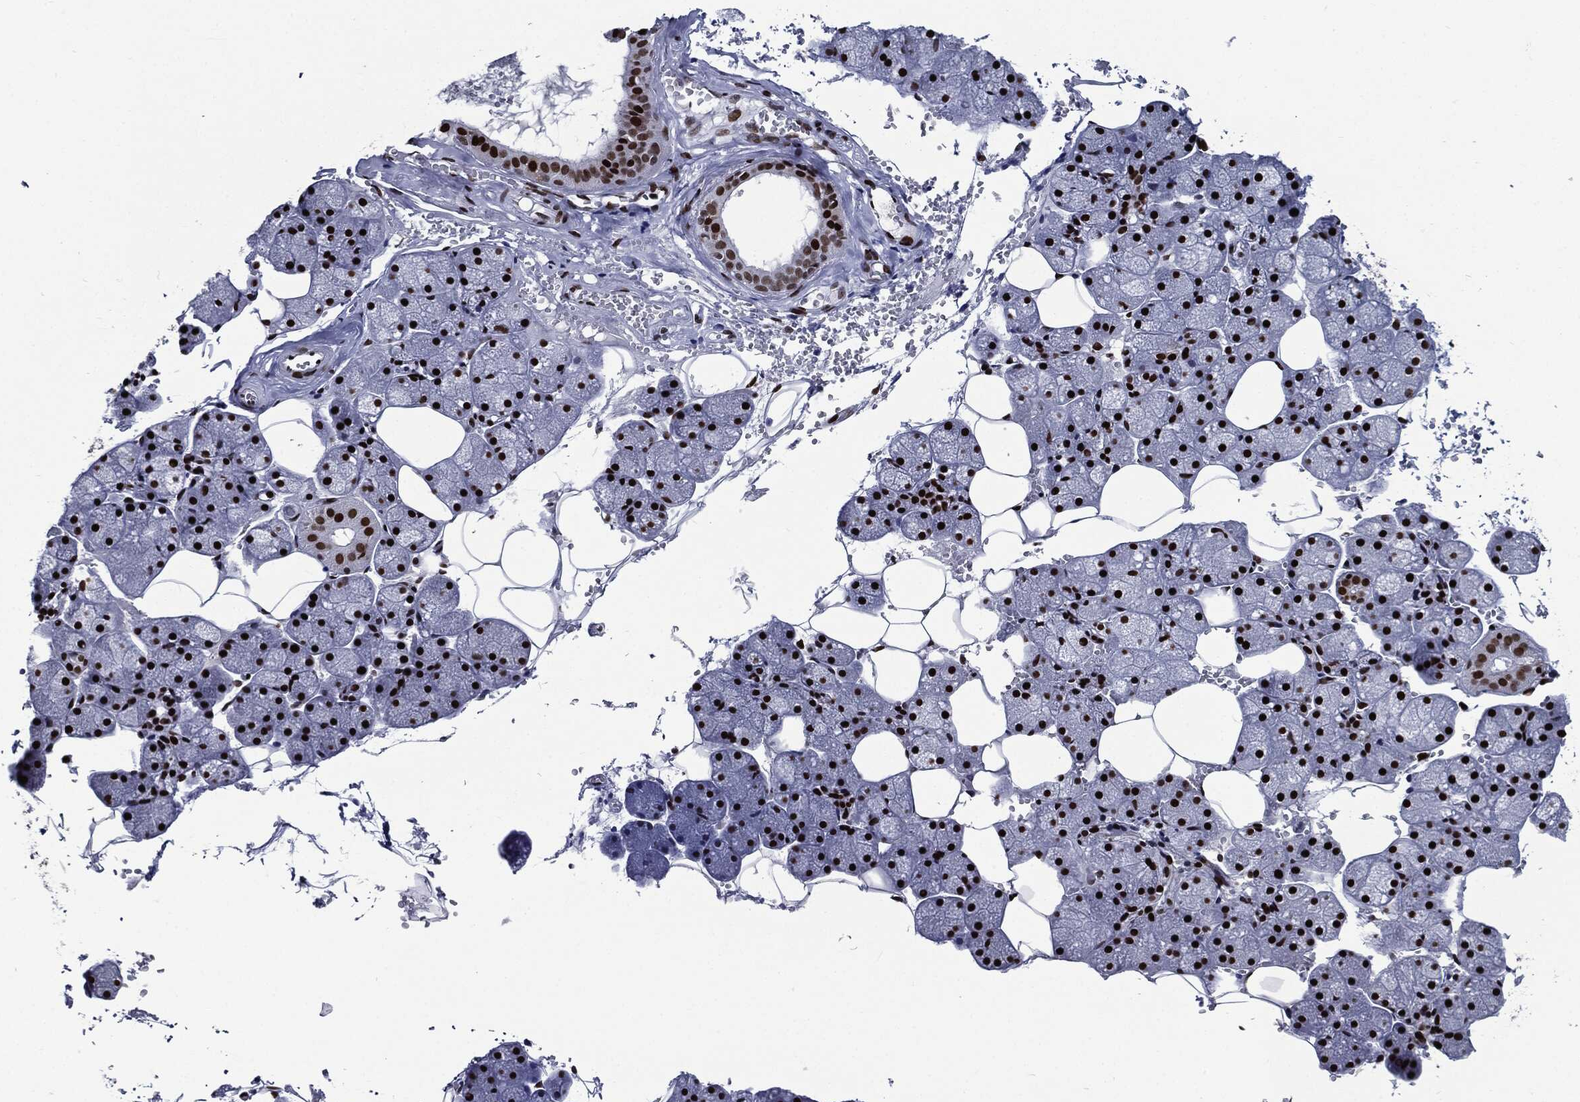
{"staining": {"intensity": "strong", "quantity": ">75%", "location": "nuclear"}, "tissue": "salivary gland", "cell_type": "Glandular cells", "image_type": "normal", "snomed": [{"axis": "morphology", "description": "Normal tissue, NOS"}, {"axis": "topography", "description": "Salivary gland"}], "caption": "This histopathology image reveals IHC staining of normal human salivary gland, with high strong nuclear staining in about >75% of glandular cells.", "gene": "ZFP91", "patient": {"sex": "male", "age": 38}}